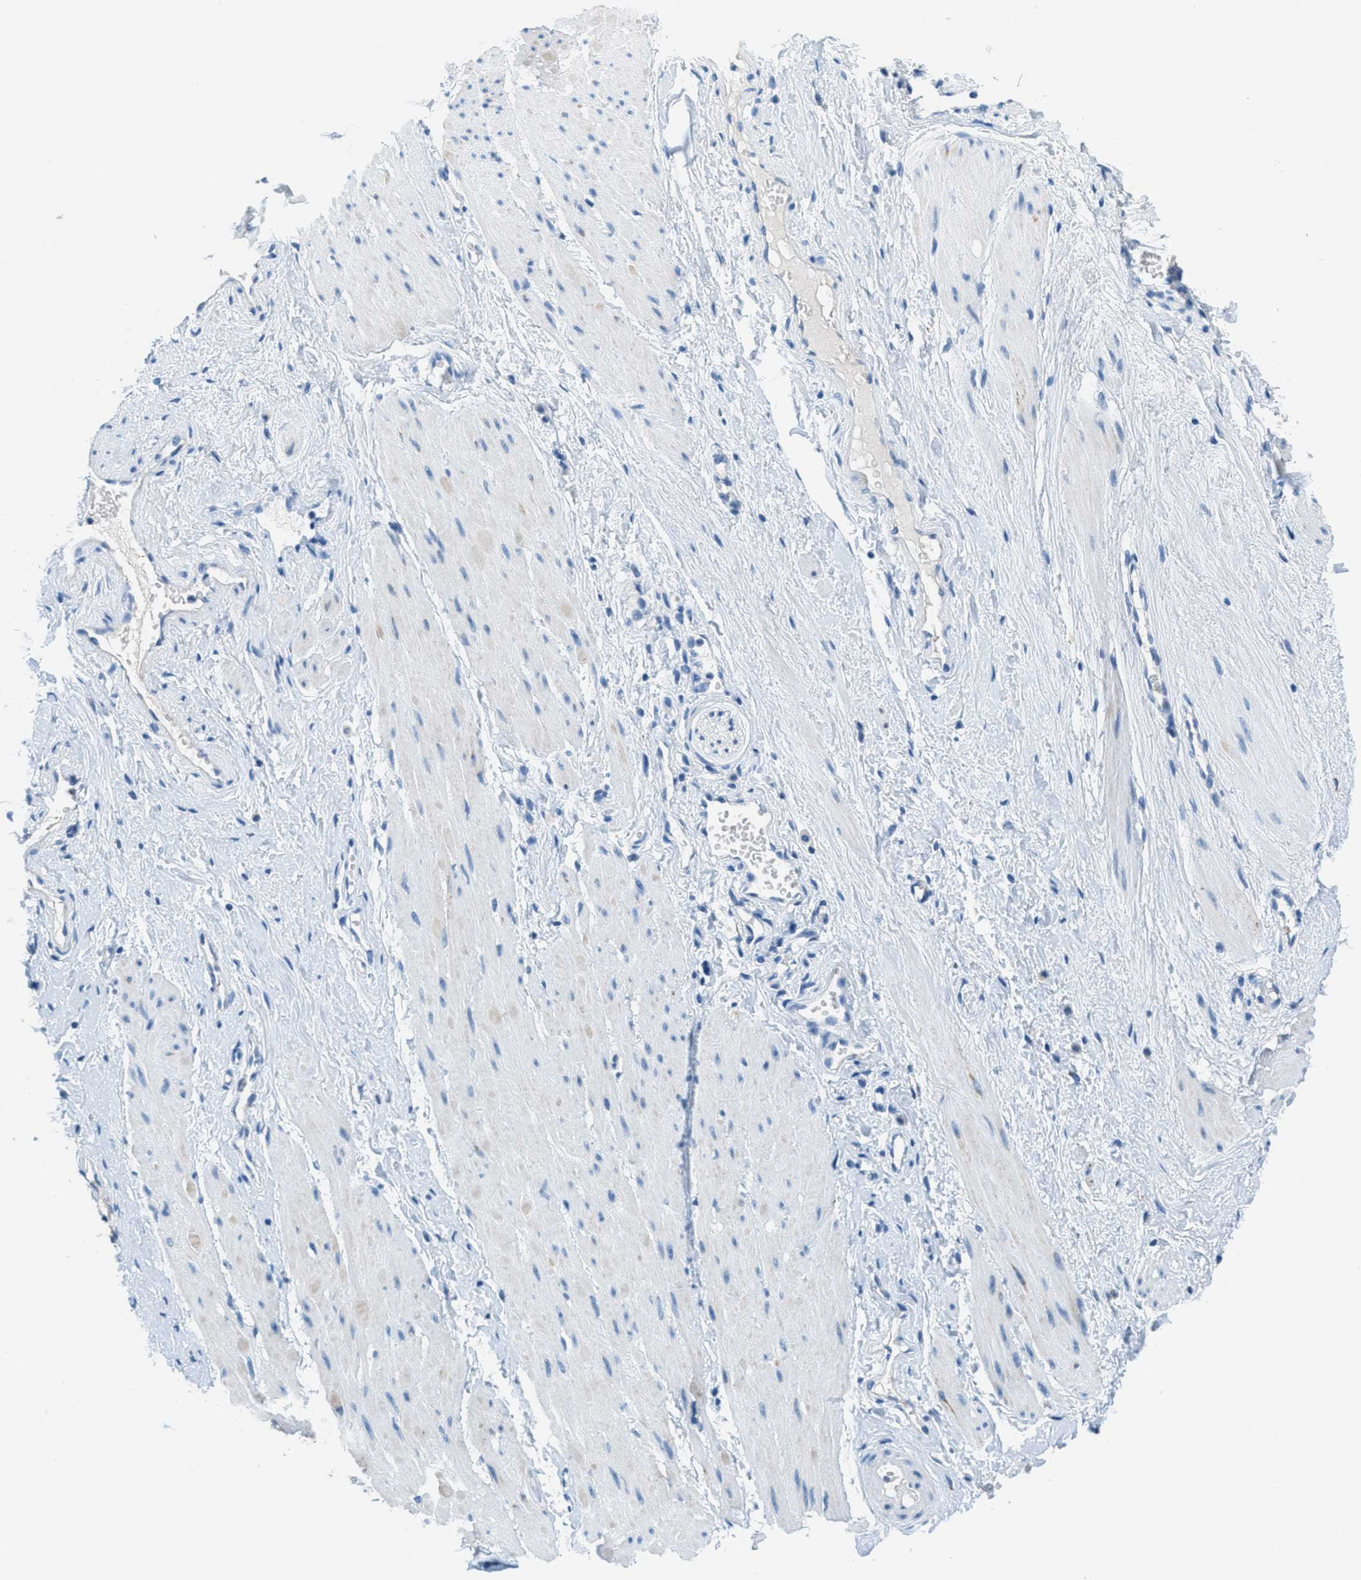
{"staining": {"intensity": "negative", "quantity": "none", "location": "none"}, "tissue": "adipose tissue", "cell_type": "Adipocytes", "image_type": "normal", "snomed": [{"axis": "morphology", "description": "Normal tissue, NOS"}, {"axis": "topography", "description": "Soft tissue"}, {"axis": "topography", "description": "Vascular tissue"}], "caption": "Adipocytes are negative for brown protein staining in normal adipose tissue. (DAB (3,3'-diaminobenzidine) IHC visualized using brightfield microscopy, high magnification).", "gene": "MGARP", "patient": {"sex": "female", "age": 35}}